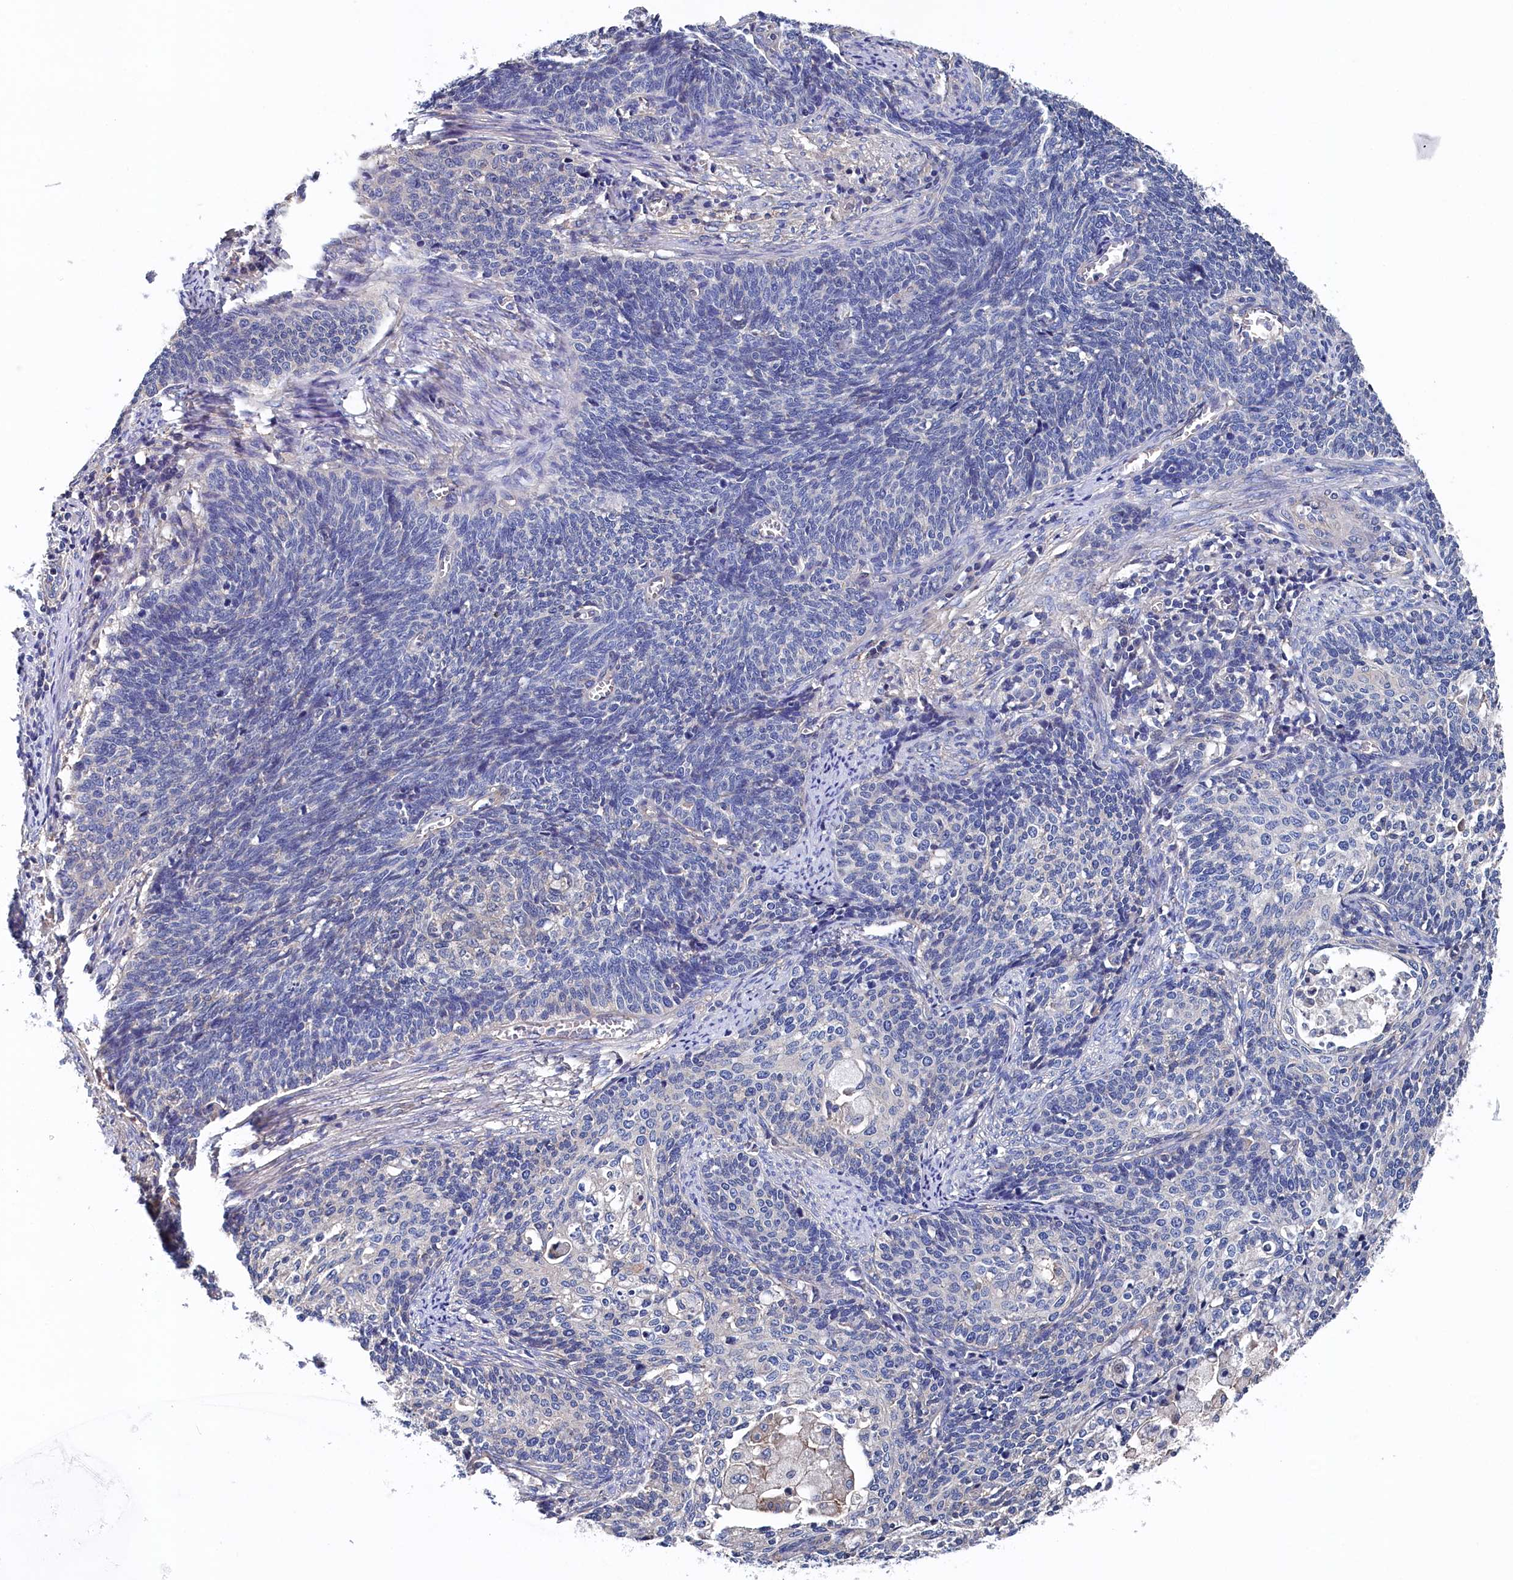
{"staining": {"intensity": "negative", "quantity": "none", "location": "none"}, "tissue": "cervical cancer", "cell_type": "Tumor cells", "image_type": "cancer", "snomed": [{"axis": "morphology", "description": "Squamous cell carcinoma, NOS"}, {"axis": "topography", "description": "Cervix"}], "caption": "Micrograph shows no significant protein staining in tumor cells of cervical cancer.", "gene": "BHMT", "patient": {"sex": "female", "age": 39}}